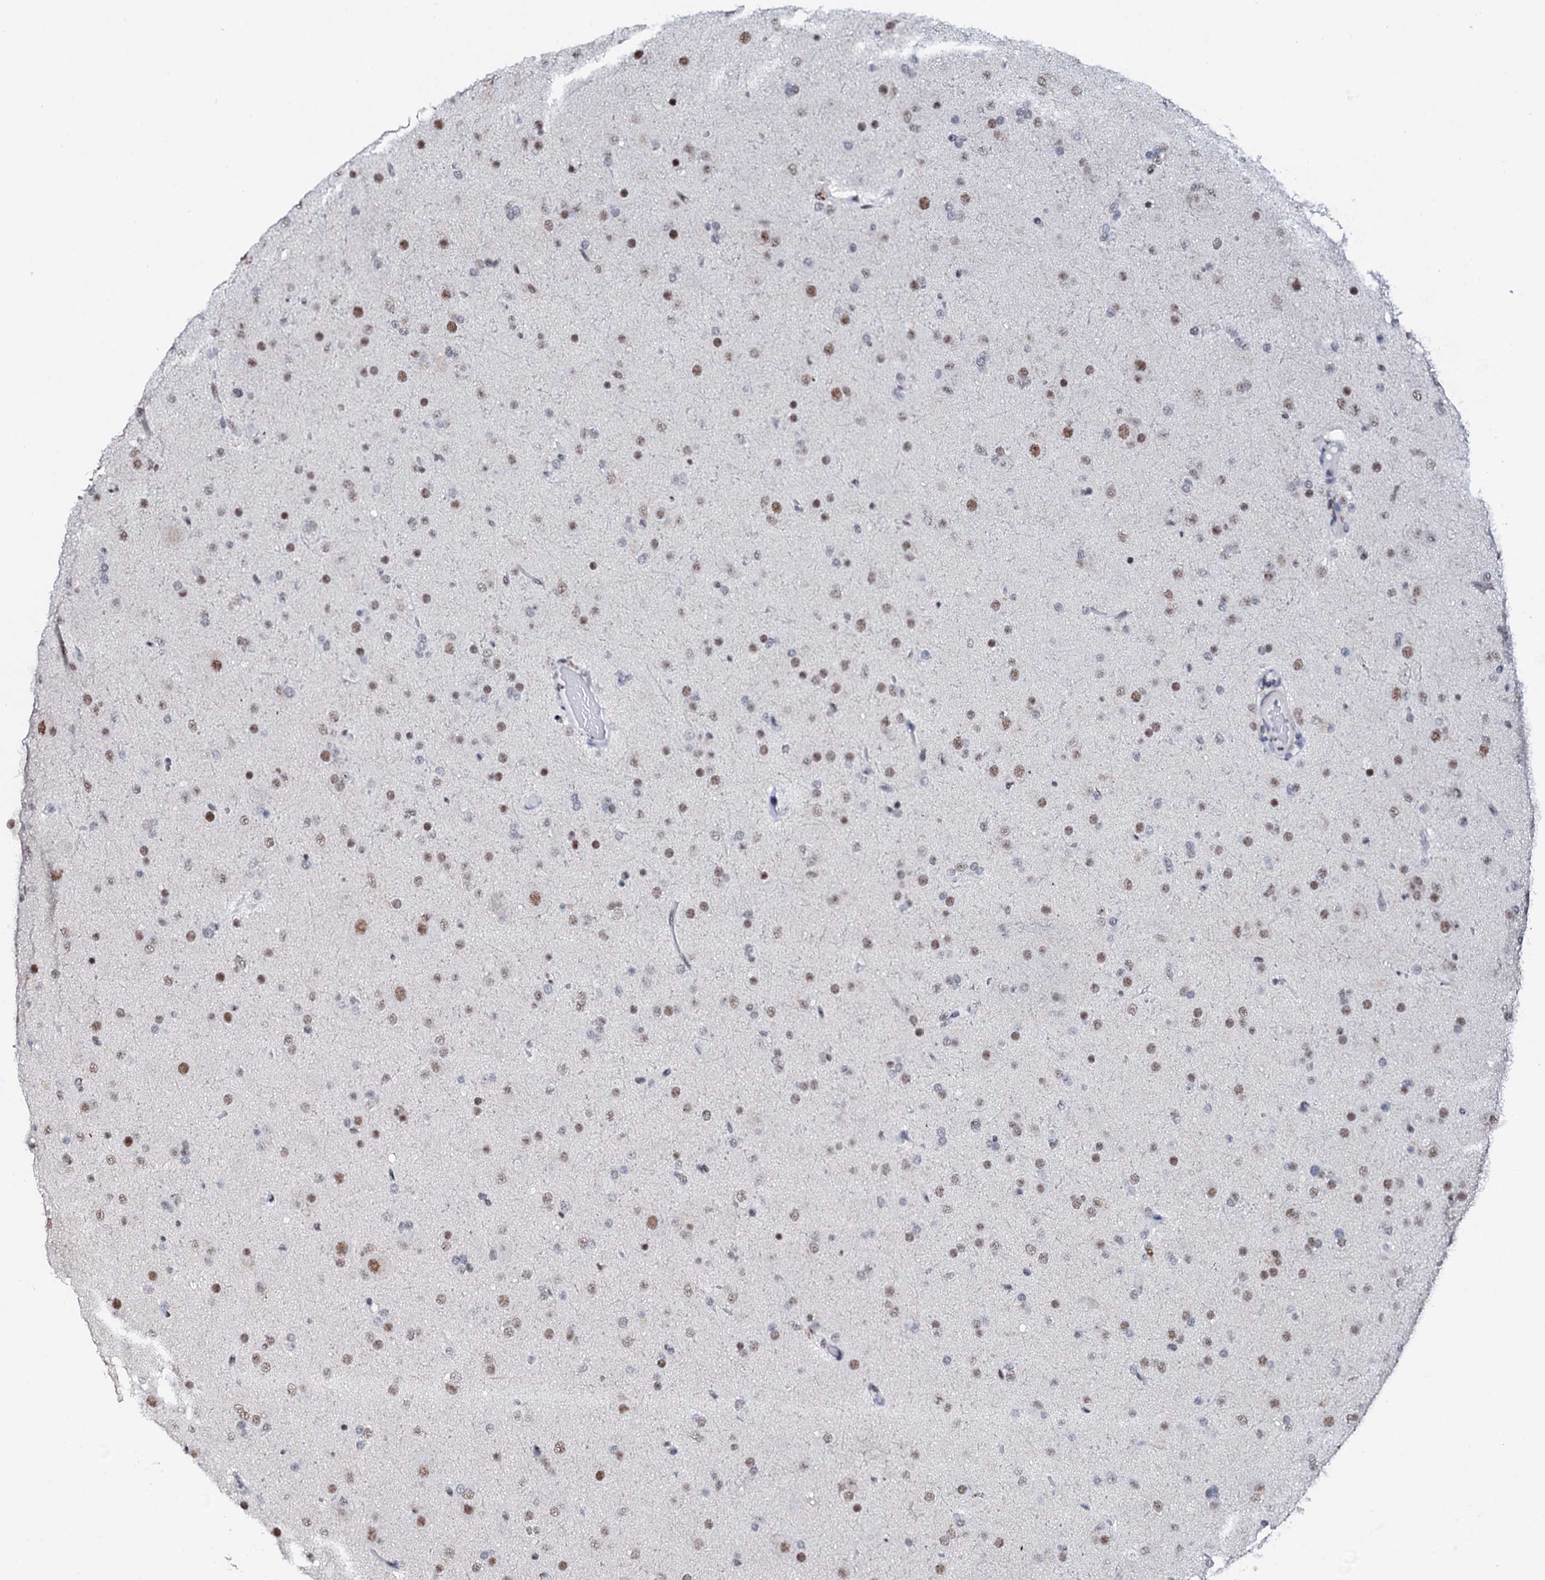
{"staining": {"intensity": "moderate", "quantity": ">75%", "location": "nuclear"}, "tissue": "glioma", "cell_type": "Tumor cells", "image_type": "cancer", "snomed": [{"axis": "morphology", "description": "Glioma, malignant, Low grade"}, {"axis": "topography", "description": "Brain"}], "caption": "Immunohistochemistry (IHC) (DAB) staining of human glioma displays moderate nuclear protein staining in approximately >75% of tumor cells.", "gene": "NKAPD1", "patient": {"sex": "male", "age": 65}}